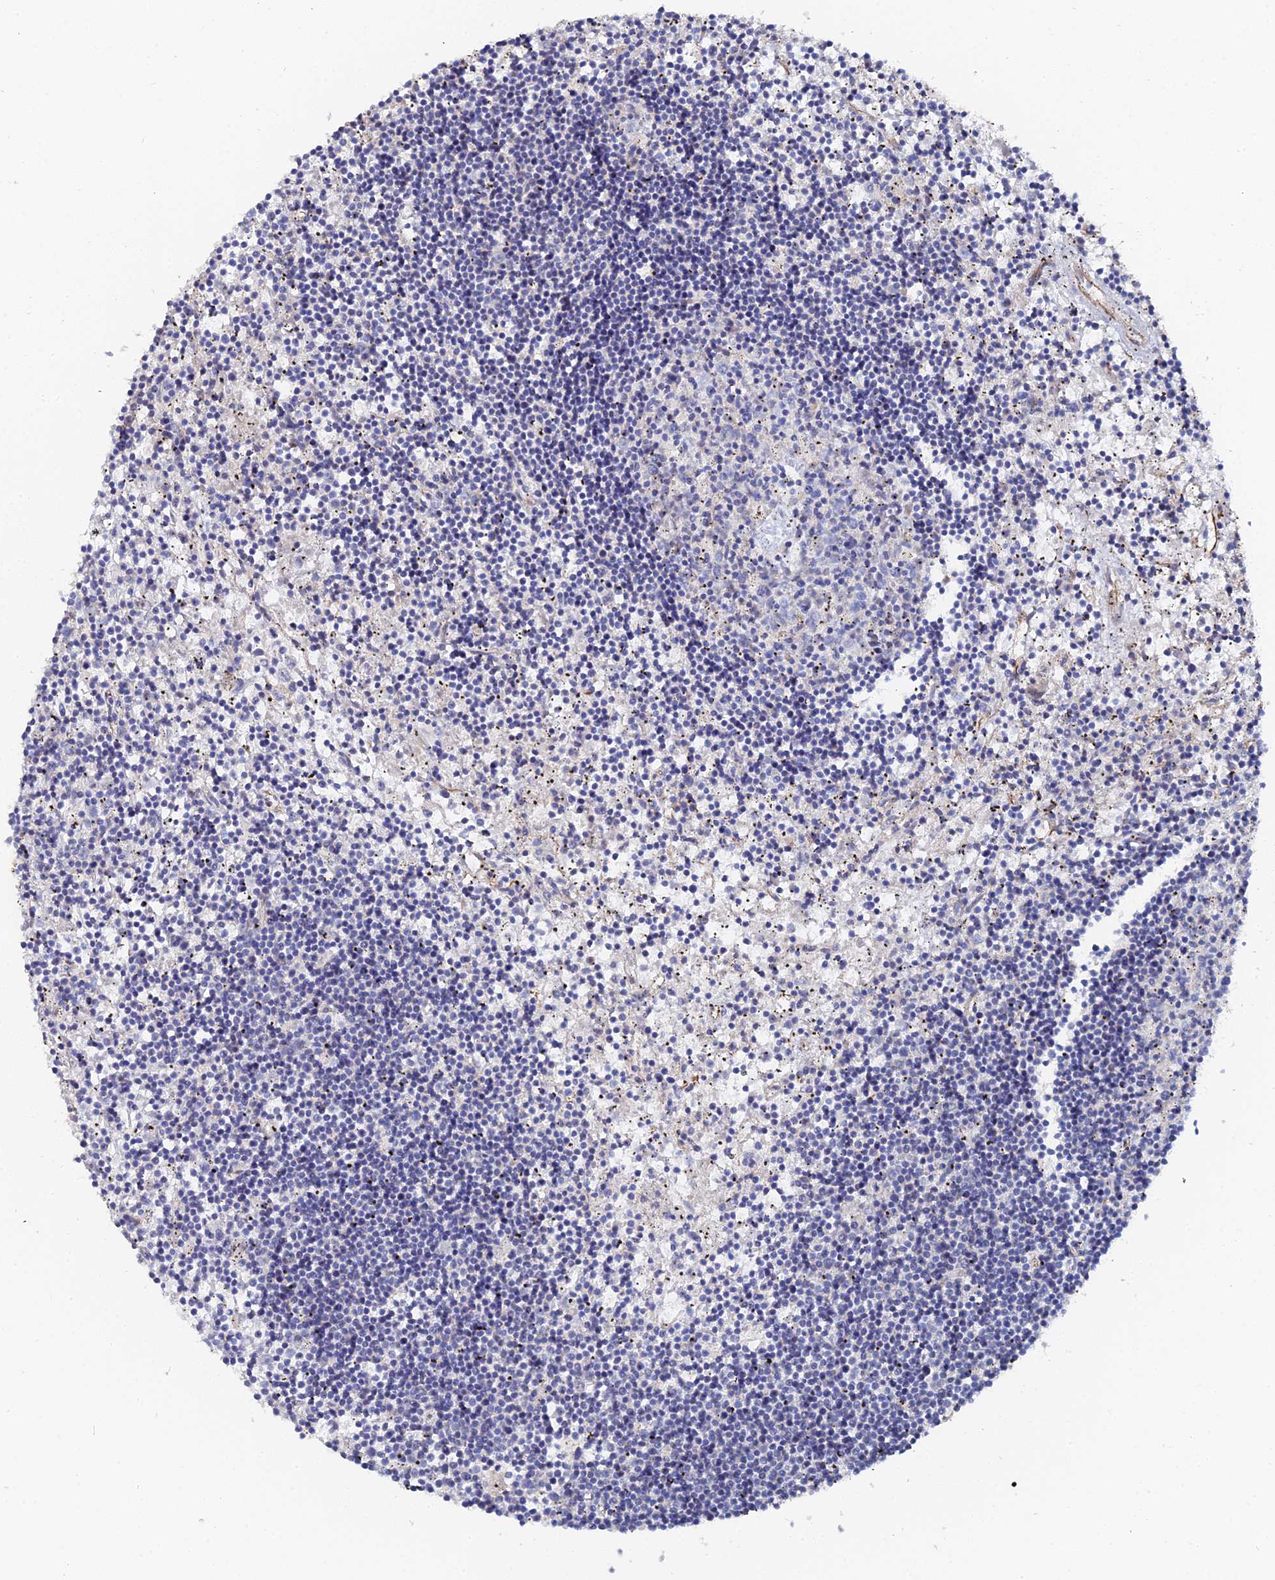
{"staining": {"intensity": "negative", "quantity": "none", "location": "none"}, "tissue": "lymphoma", "cell_type": "Tumor cells", "image_type": "cancer", "snomed": [{"axis": "morphology", "description": "Malignant lymphoma, non-Hodgkin's type, Low grade"}, {"axis": "topography", "description": "Spleen"}], "caption": "This is a photomicrograph of immunohistochemistry staining of low-grade malignant lymphoma, non-Hodgkin's type, which shows no positivity in tumor cells.", "gene": "BORCS8", "patient": {"sex": "male", "age": 76}}